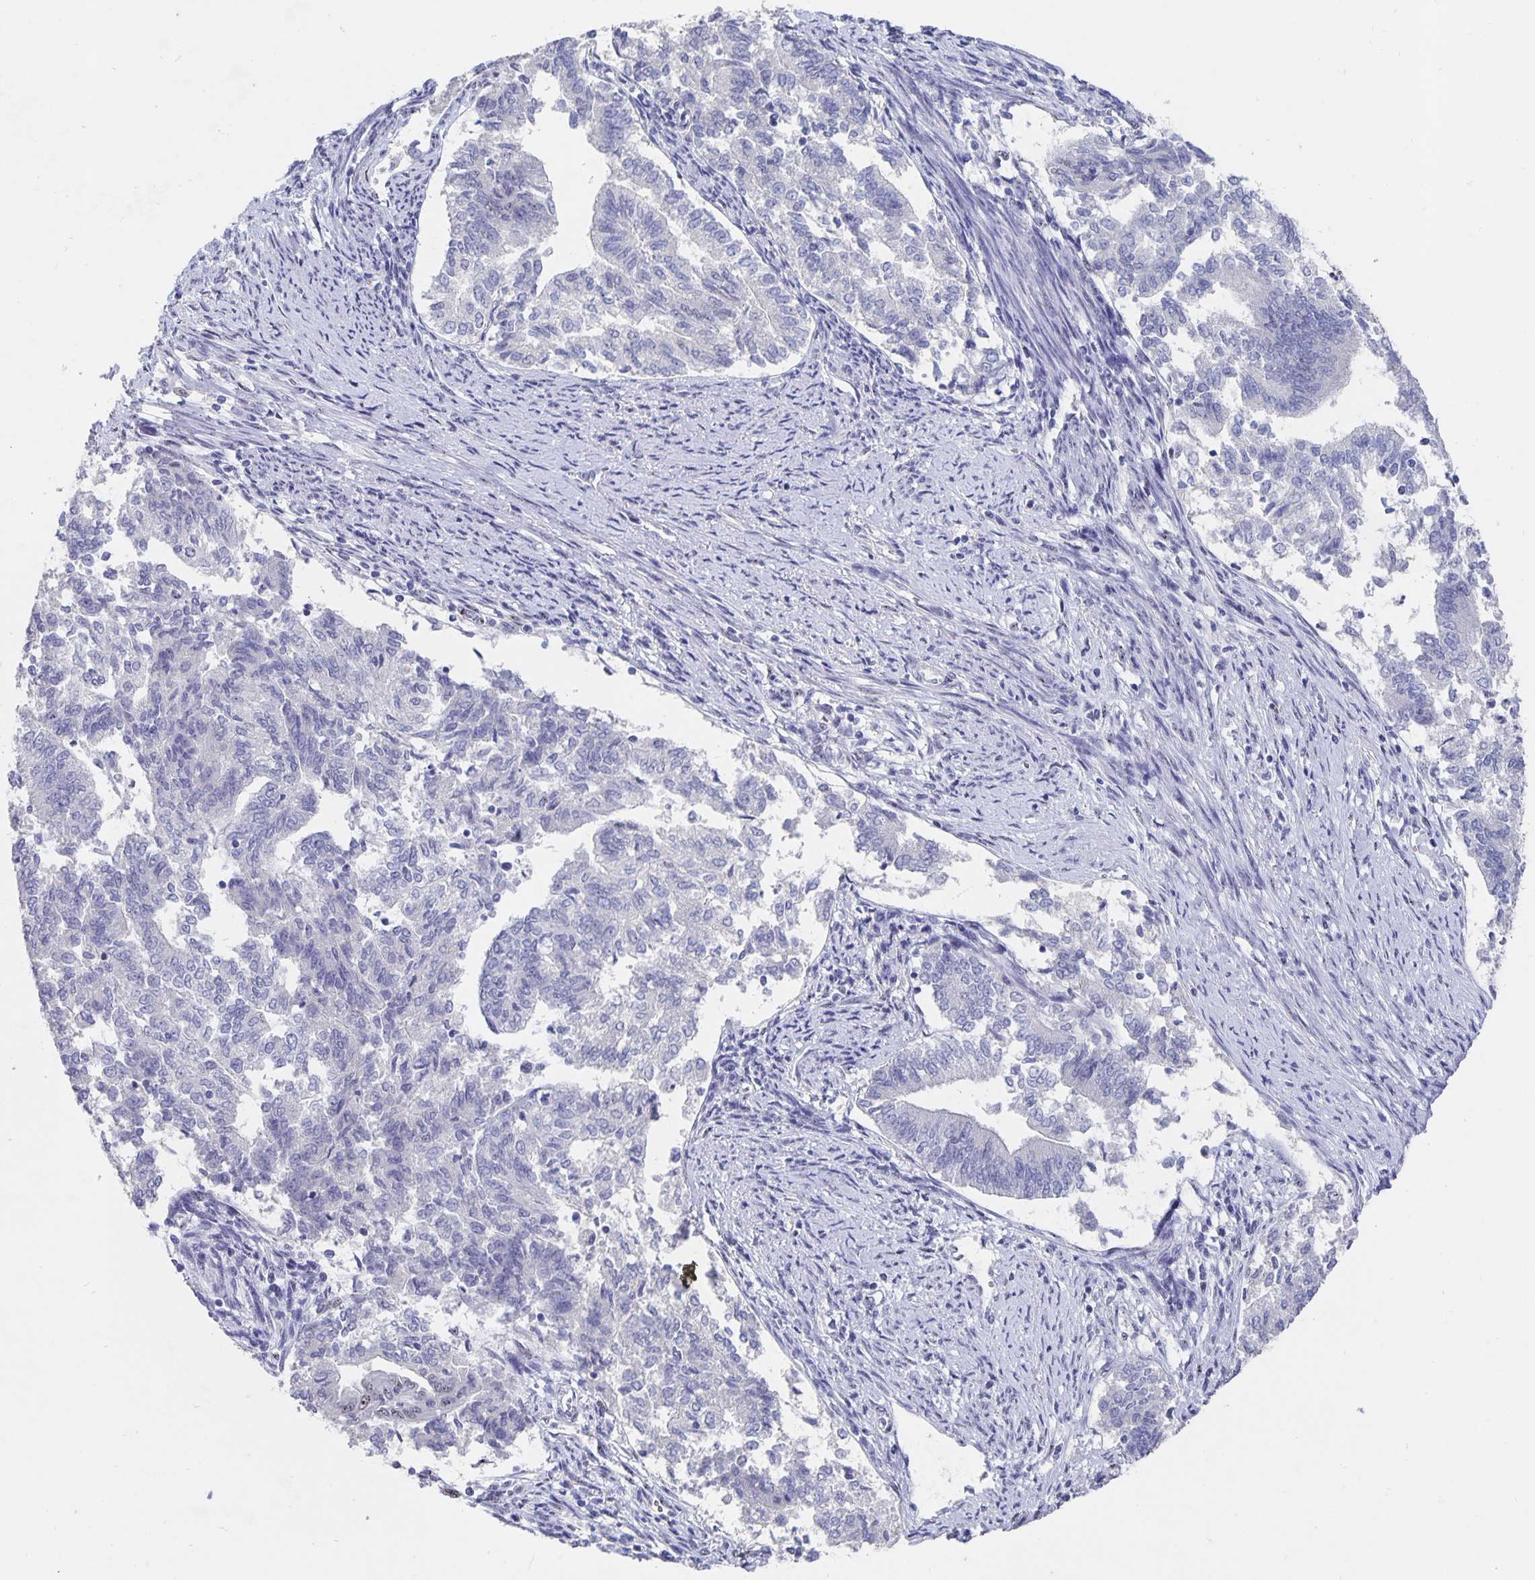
{"staining": {"intensity": "negative", "quantity": "none", "location": "none"}, "tissue": "endometrial cancer", "cell_type": "Tumor cells", "image_type": "cancer", "snomed": [{"axis": "morphology", "description": "Adenocarcinoma, NOS"}, {"axis": "topography", "description": "Endometrium"}], "caption": "Photomicrograph shows no protein positivity in tumor cells of endometrial adenocarcinoma tissue. Brightfield microscopy of immunohistochemistry stained with DAB (brown) and hematoxylin (blue), captured at high magnification.", "gene": "SMOC1", "patient": {"sex": "female", "age": 65}}